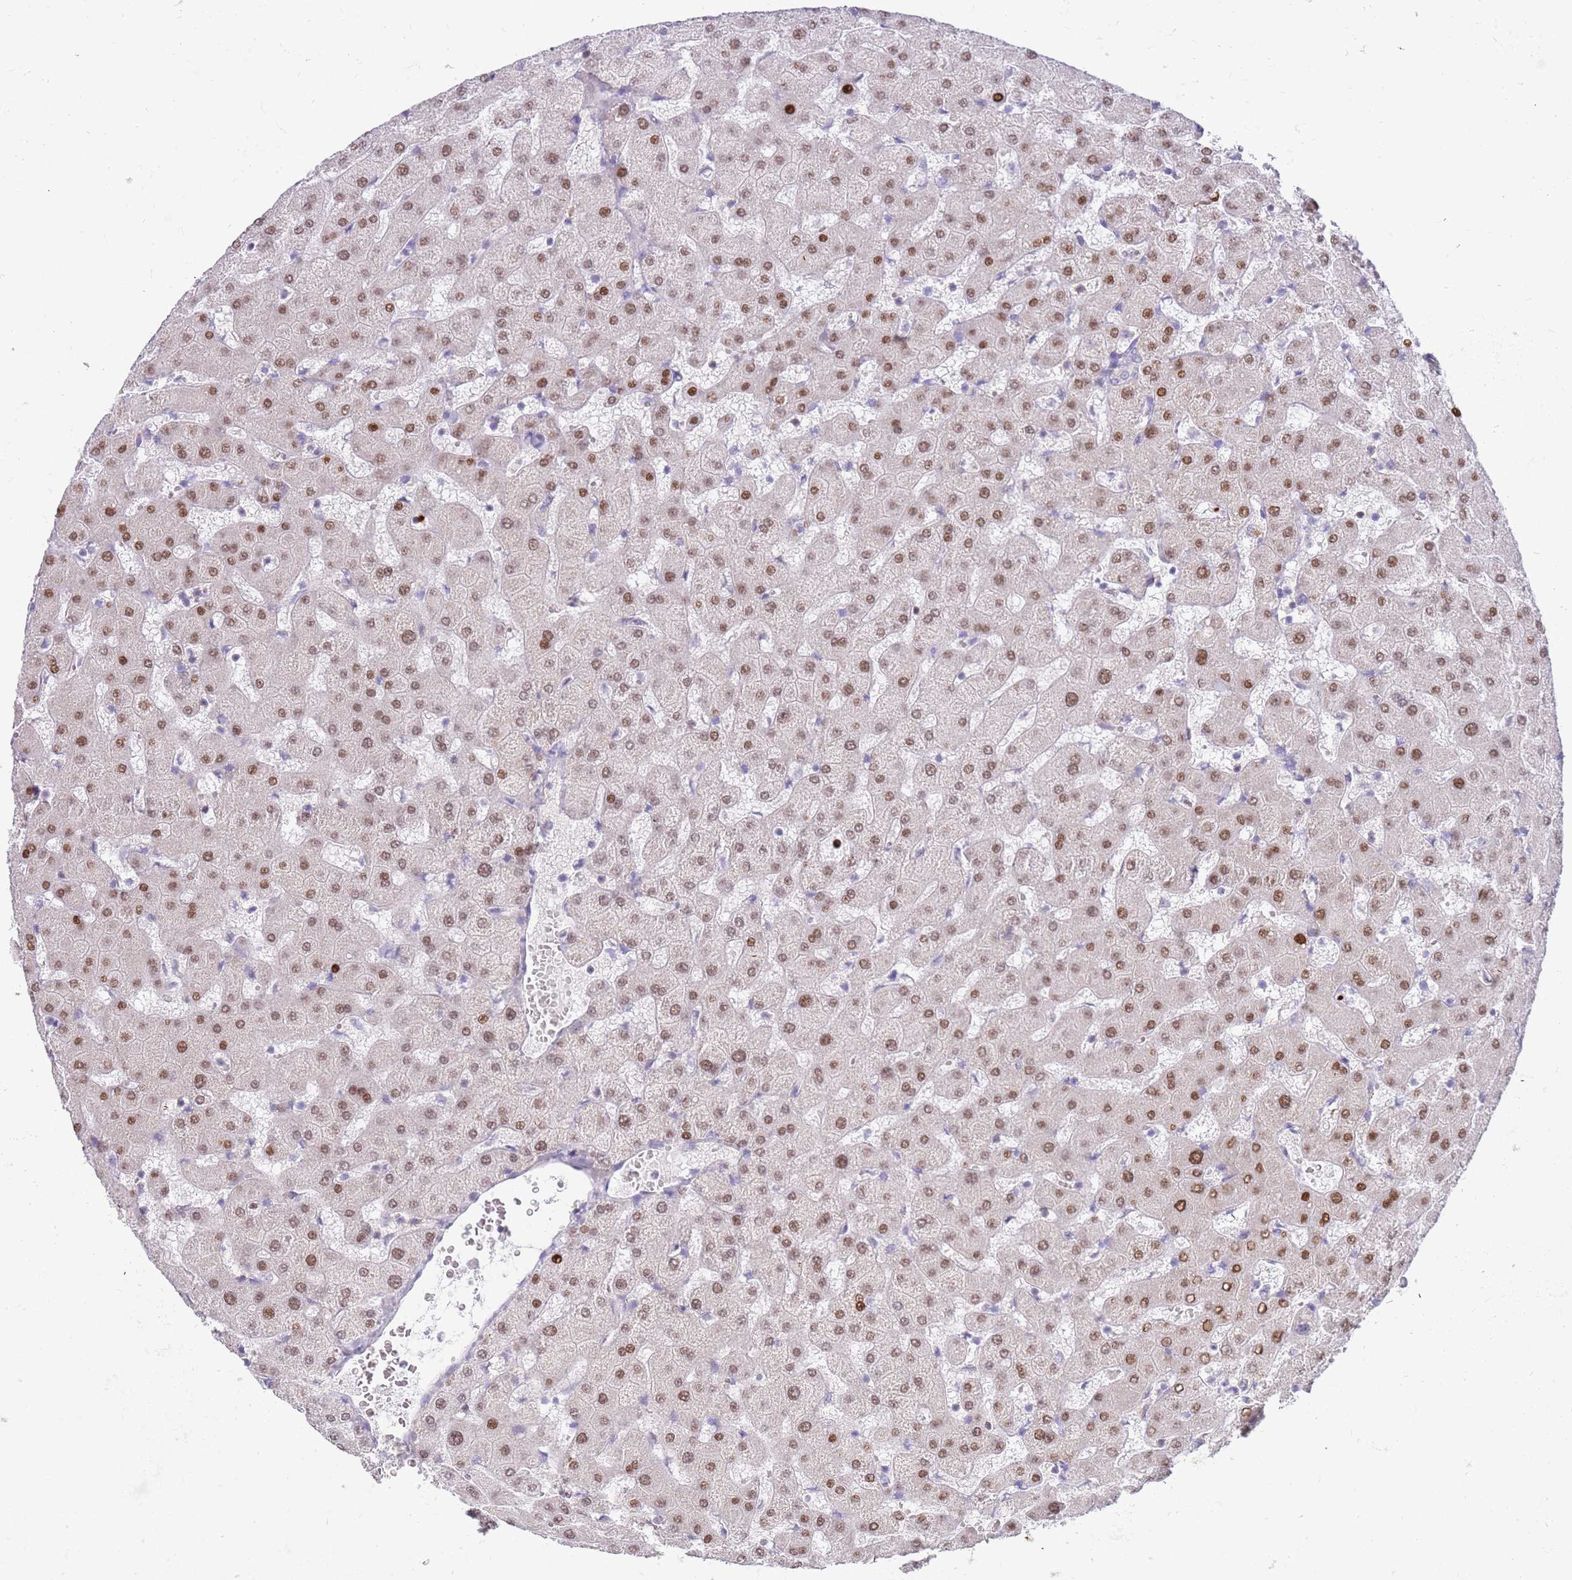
{"staining": {"intensity": "negative", "quantity": "none", "location": "none"}, "tissue": "liver", "cell_type": "Cholangiocytes", "image_type": "normal", "snomed": [{"axis": "morphology", "description": "Normal tissue, NOS"}, {"axis": "topography", "description": "Liver"}], "caption": "The histopathology image displays no significant expression in cholangiocytes of liver. (Immunohistochemistry (ihc), brightfield microscopy, high magnification).", "gene": "STK25", "patient": {"sex": "female", "age": 63}}